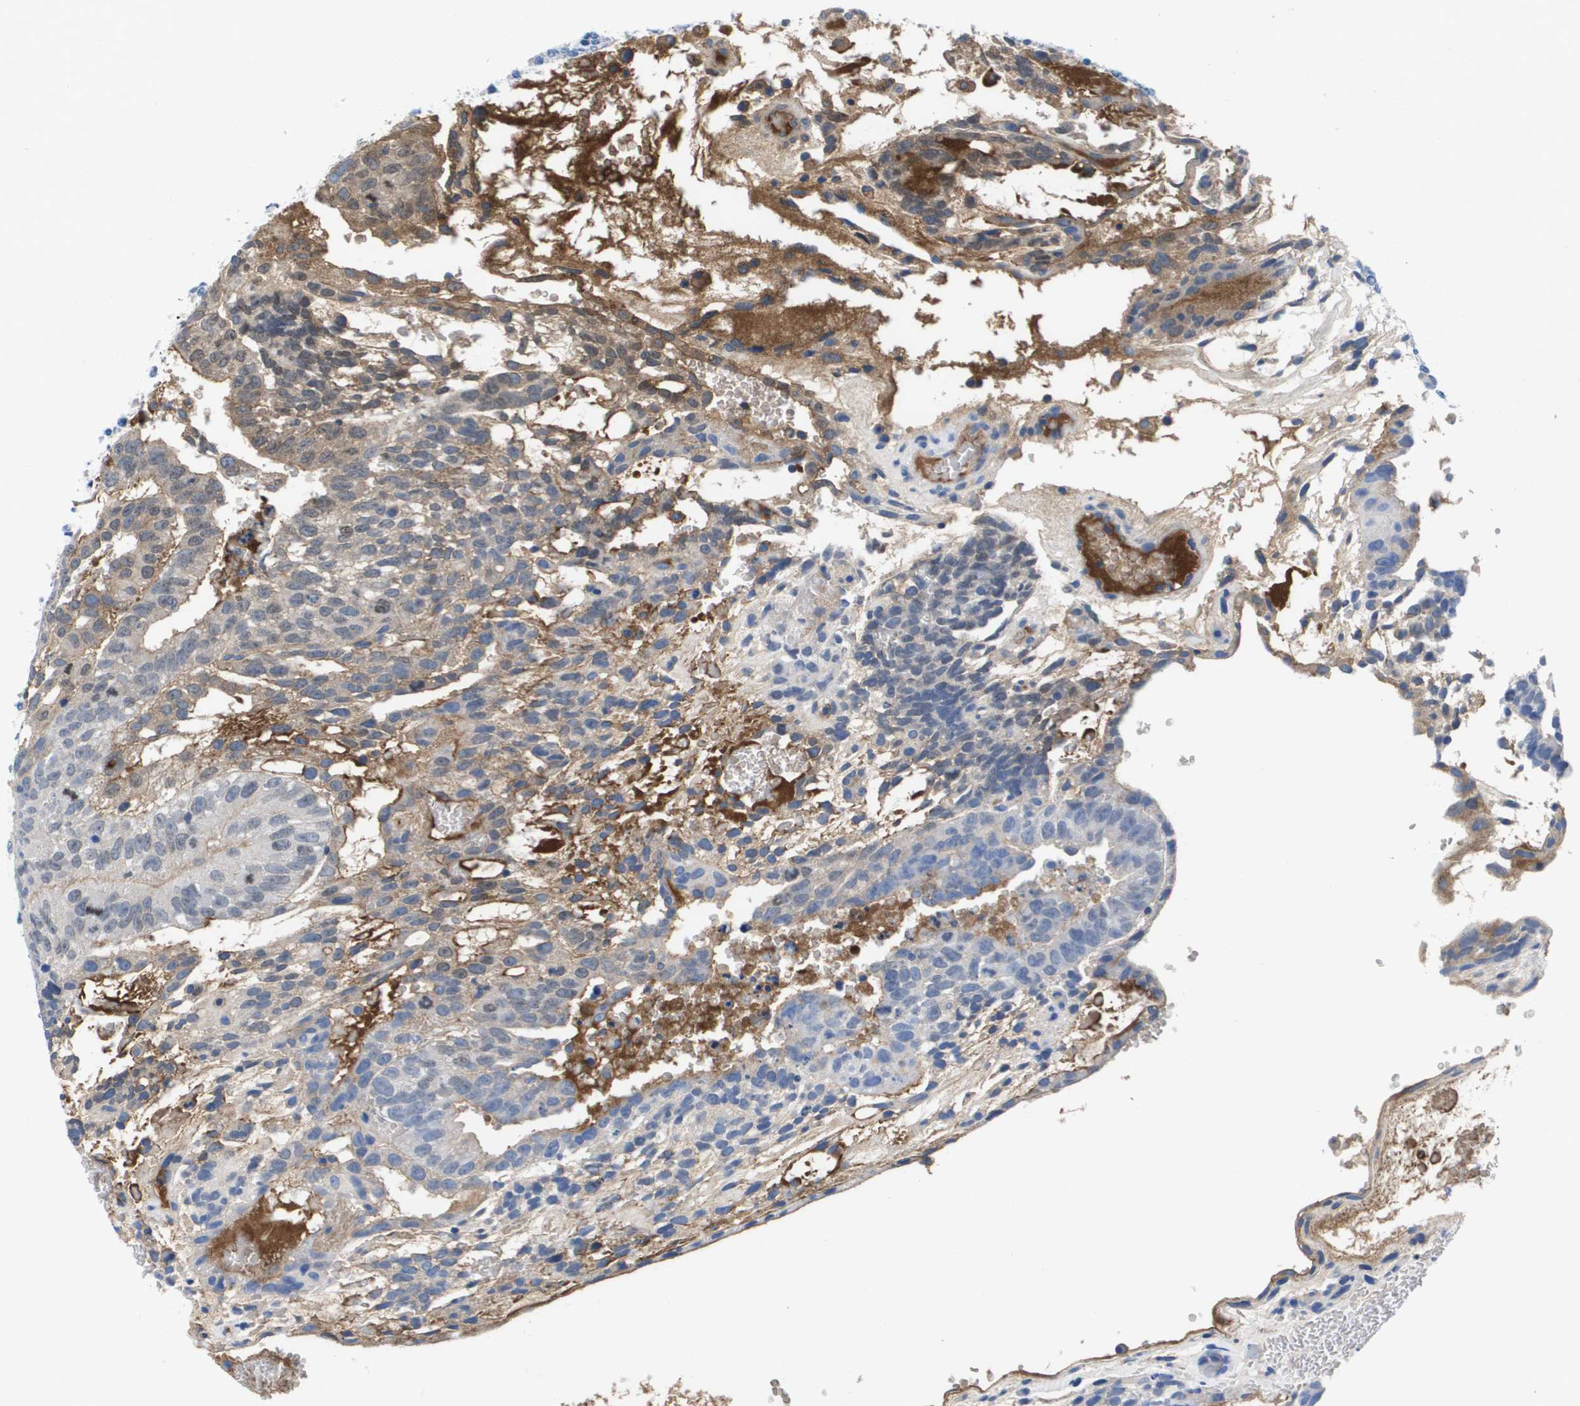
{"staining": {"intensity": "negative", "quantity": "none", "location": "none"}, "tissue": "testis cancer", "cell_type": "Tumor cells", "image_type": "cancer", "snomed": [{"axis": "morphology", "description": "Seminoma, NOS"}, {"axis": "morphology", "description": "Carcinoma, Embryonal, NOS"}, {"axis": "topography", "description": "Testis"}], "caption": "Tumor cells are negative for brown protein staining in testis cancer (embryonal carcinoma). (DAB (3,3'-diaminobenzidine) immunohistochemistry visualized using brightfield microscopy, high magnification).", "gene": "APOA1", "patient": {"sex": "male", "age": 36}}